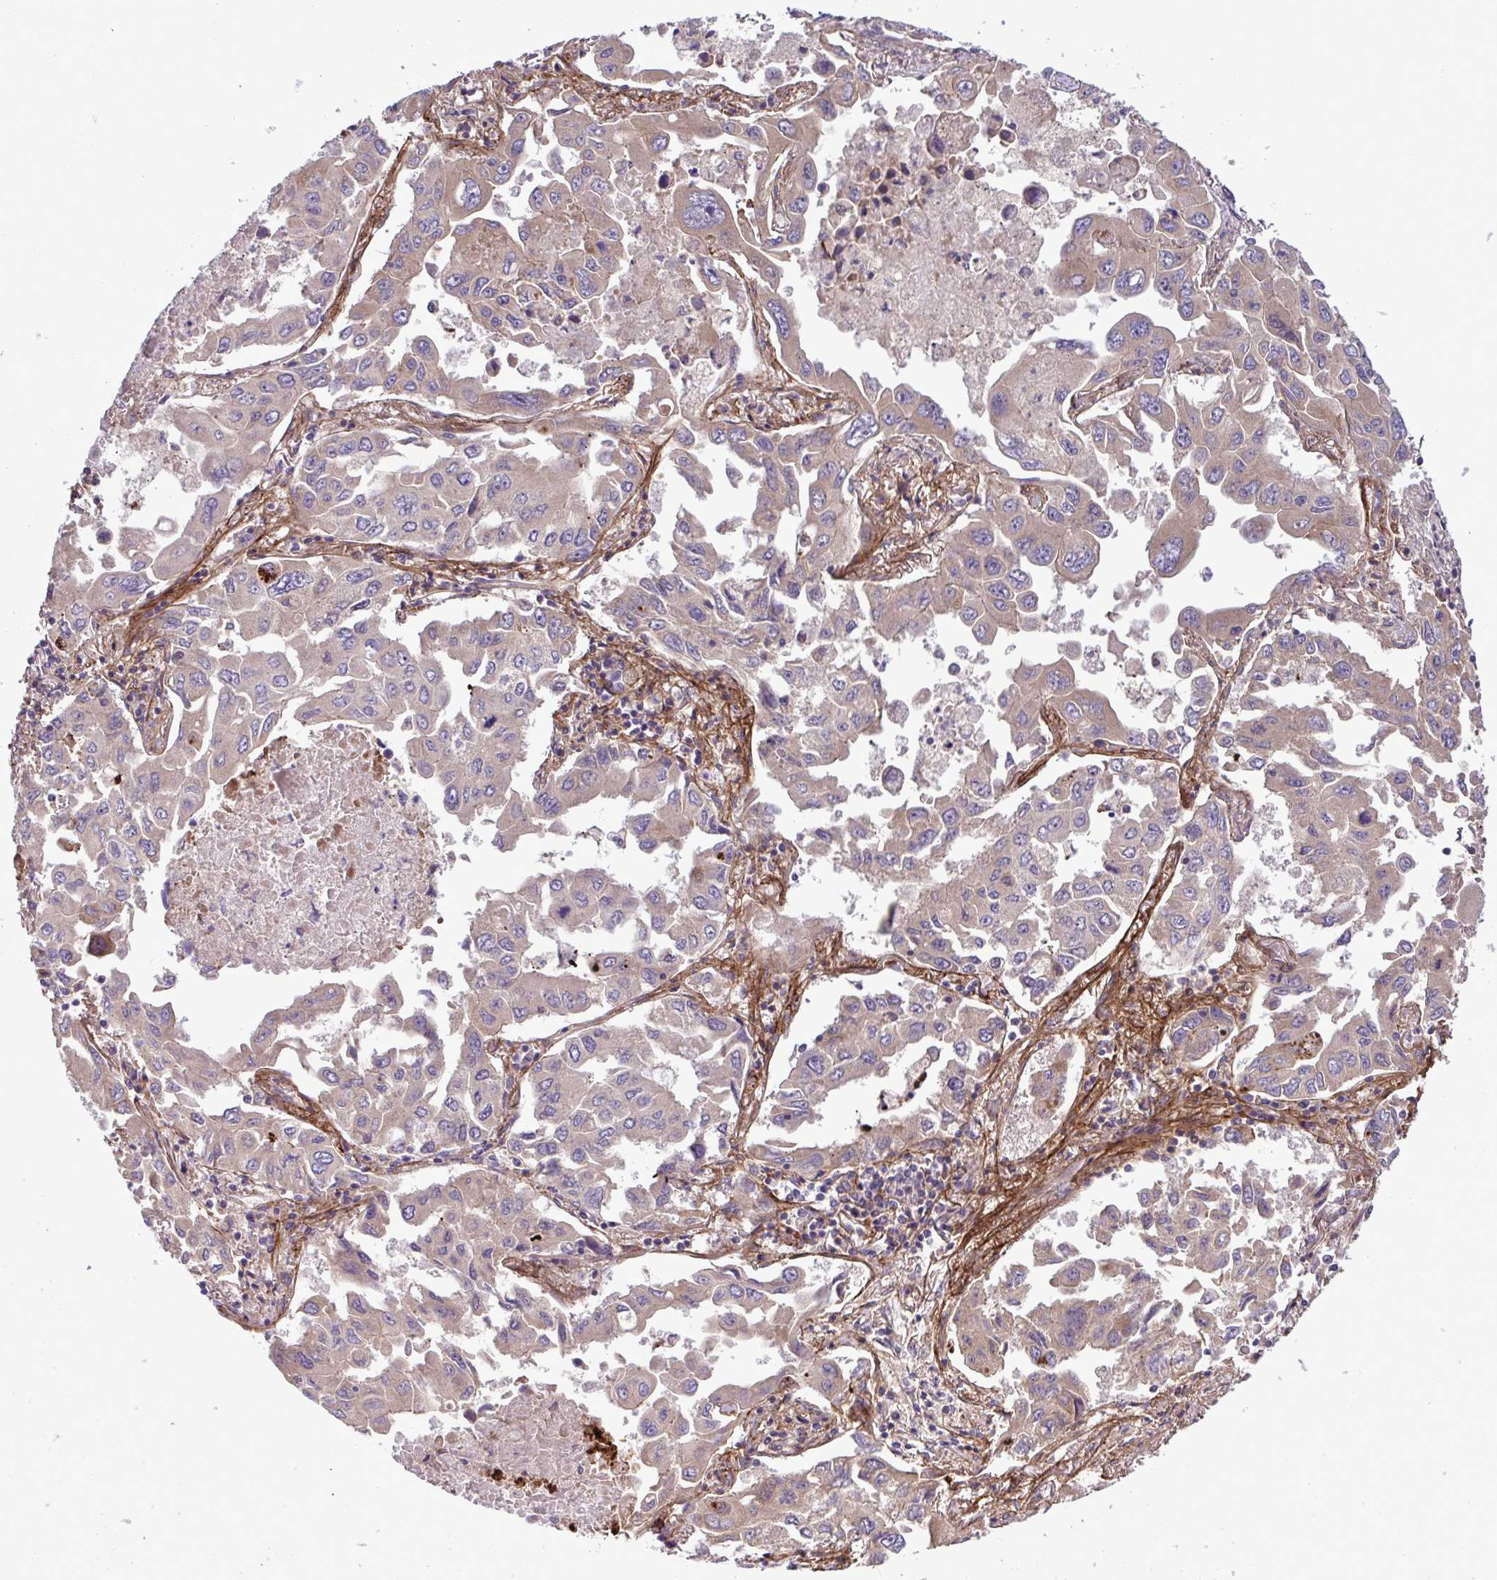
{"staining": {"intensity": "weak", "quantity": "25%-75%", "location": "cytoplasmic/membranous"}, "tissue": "lung cancer", "cell_type": "Tumor cells", "image_type": "cancer", "snomed": [{"axis": "morphology", "description": "Adenocarcinoma, NOS"}, {"axis": "topography", "description": "Lung"}], "caption": "There is low levels of weak cytoplasmic/membranous positivity in tumor cells of lung cancer (adenocarcinoma), as demonstrated by immunohistochemical staining (brown color).", "gene": "GRB14", "patient": {"sex": "male", "age": 64}}